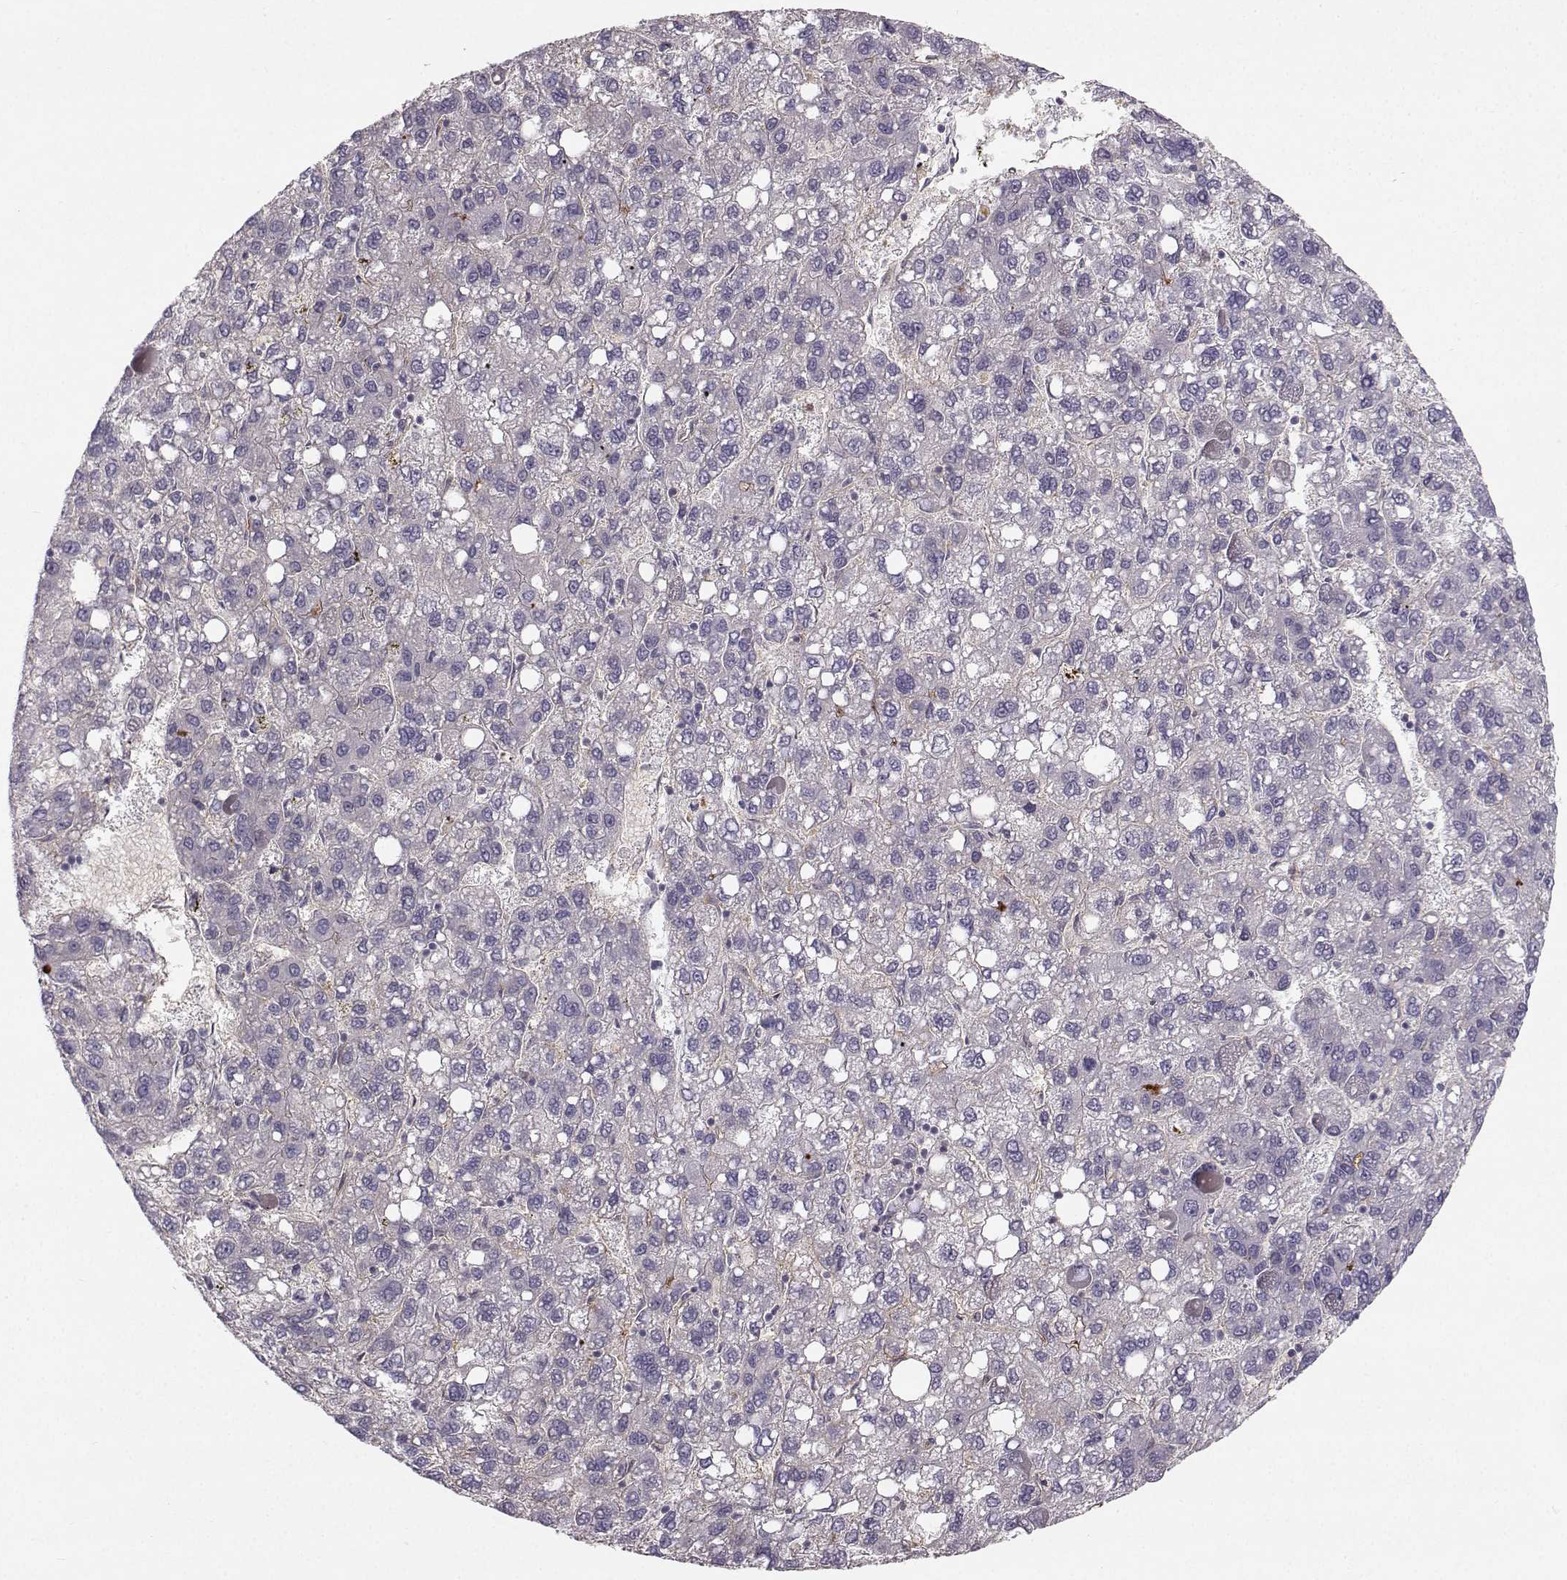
{"staining": {"intensity": "negative", "quantity": "none", "location": "none"}, "tissue": "liver cancer", "cell_type": "Tumor cells", "image_type": "cancer", "snomed": [{"axis": "morphology", "description": "Carcinoma, Hepatocellular, NOS"}, {"axis": "topography", "description": "Liver"}], "caption": "An image of human liver cancer (hepatocellular carcinoma) is negative for staining in tumor cells. The staining was performed using DAB to visualize the protein expression in brown, while the nuclei were stained in blue with hematoxylin (Magnification: 20x).", "gene": "OPRD1", "patient": {"sex": "female", "age": 82}}